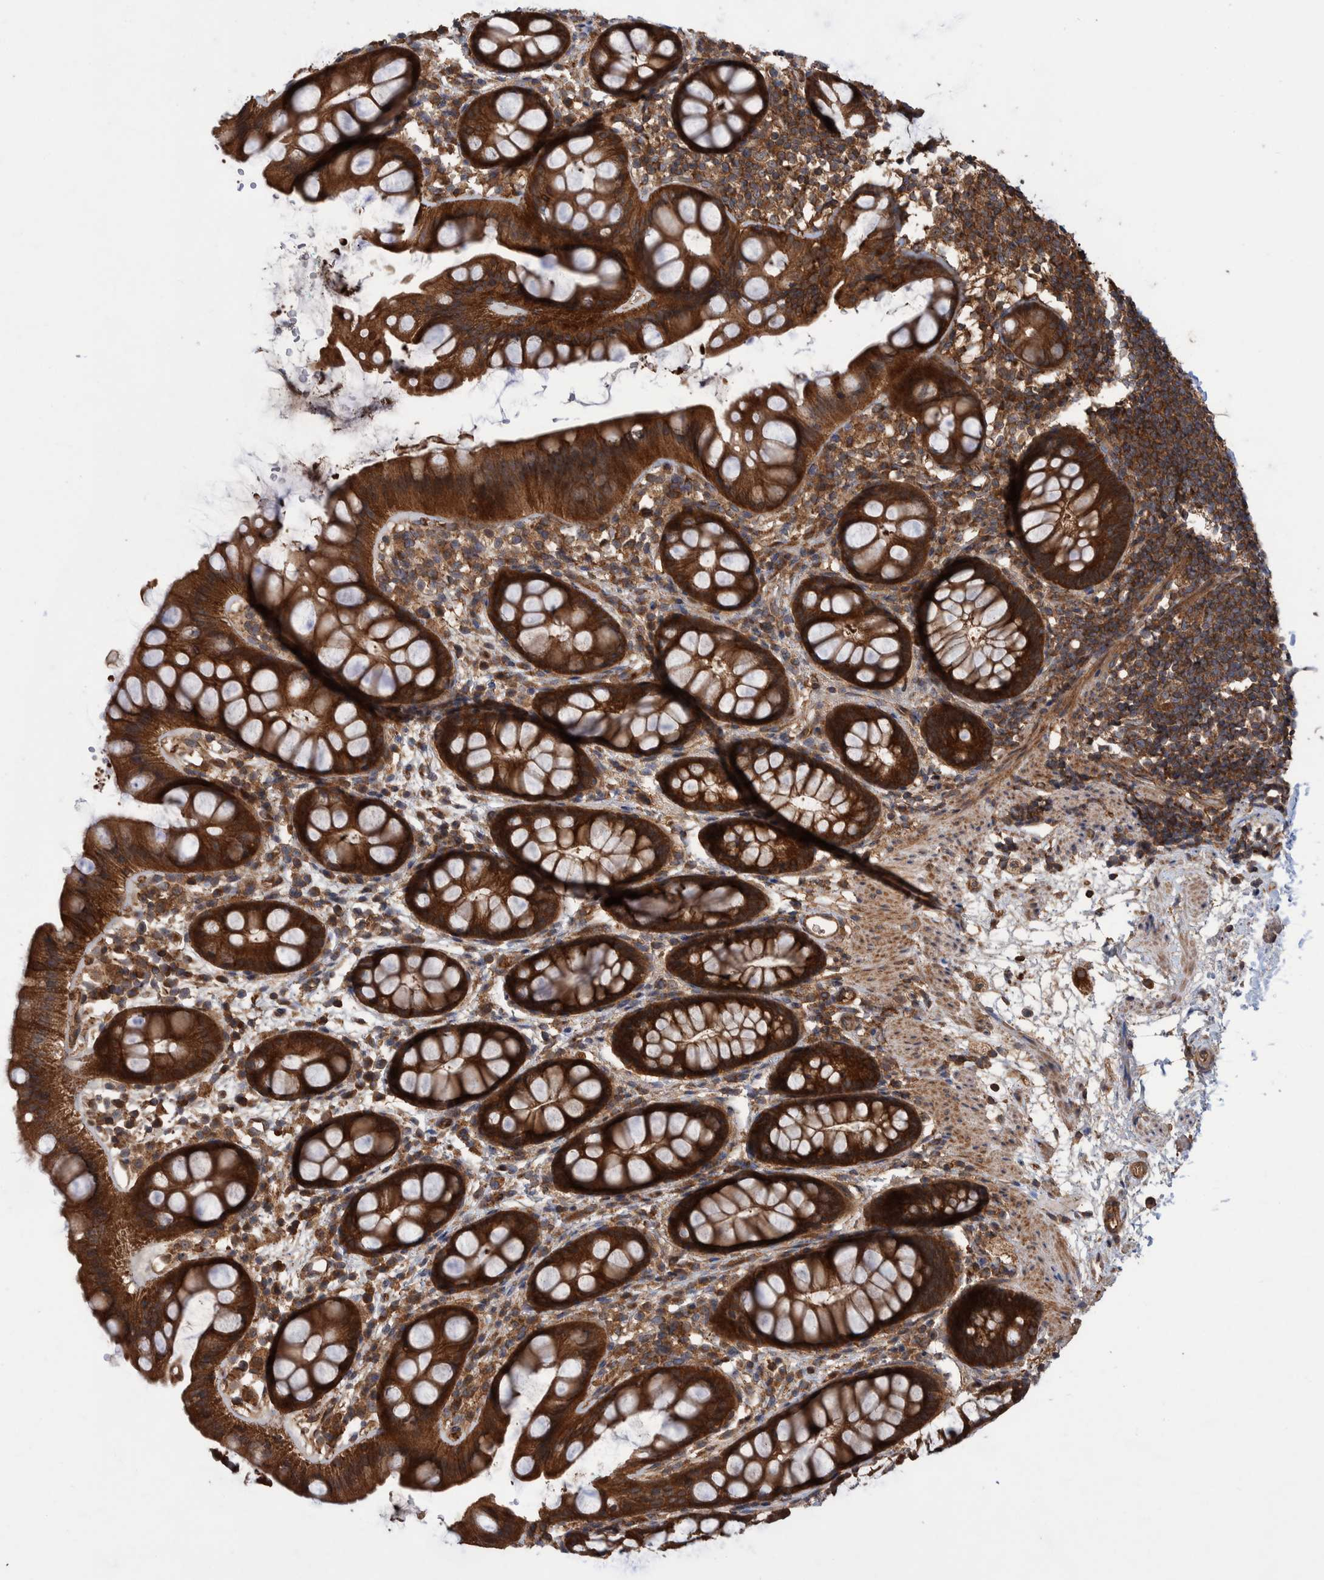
{"staining": {"intensity": "strong", "quantity": ">75%", "location": "cytoplasmic/membranous"}, "tissue": "rectum", "cell_type": "Glandular cells", "image_type": "normal", "snomed": [{"axis": "morphology", "description": "Normal tissue, NOS"}, {"axis": "topography", "description": "Rectum"}], "caption": "Protein expression by IHC reveals strong cytoplasmic/membranous staining in approximately >75% of glandular cells in benign rectum. The protein is stained brown, and the nuclei are stained in blue (DAB (3,3'-diaminobenzidine) IHC with brightfield microscopy, high magnification).", "gene": "VBP1", "patient": {"sex": "female", "age": 65}}